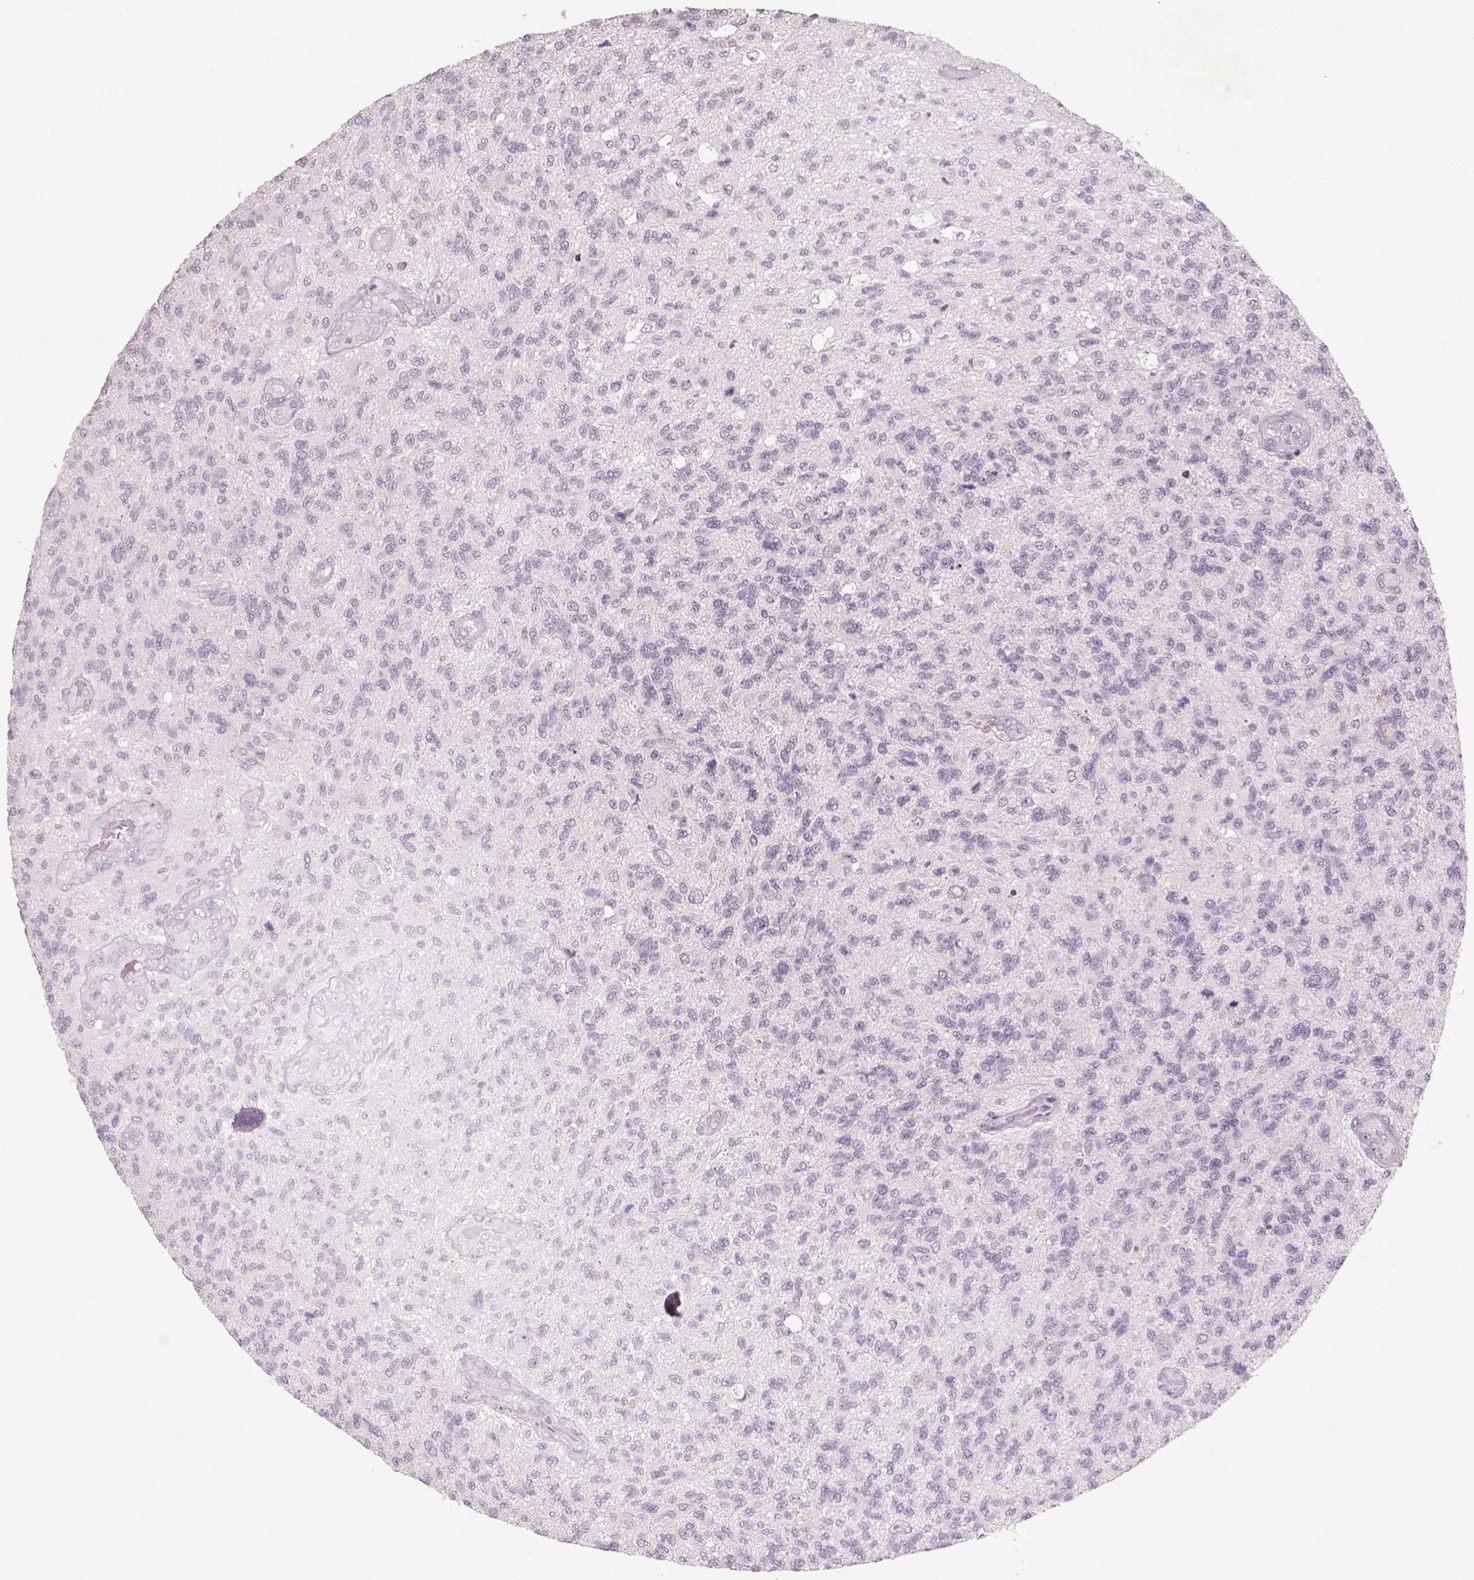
{"staining": {"intensity": "negative", "quantity": "none", "location": "none"}, "tissue": "glioma", "cell_type": "Tumor cells", "image_type": "cancer", "snomed": [{"axis": "morphology", "description": "Glioma, malignant, High grade"}, {"axis": "topography", "description": "Brain"}], "caption": "The histopathology image exhibits no significant positivity in tumor cells of glioma.", "gene": "PENK", "patient": {"sex": "male", "age": 56}}